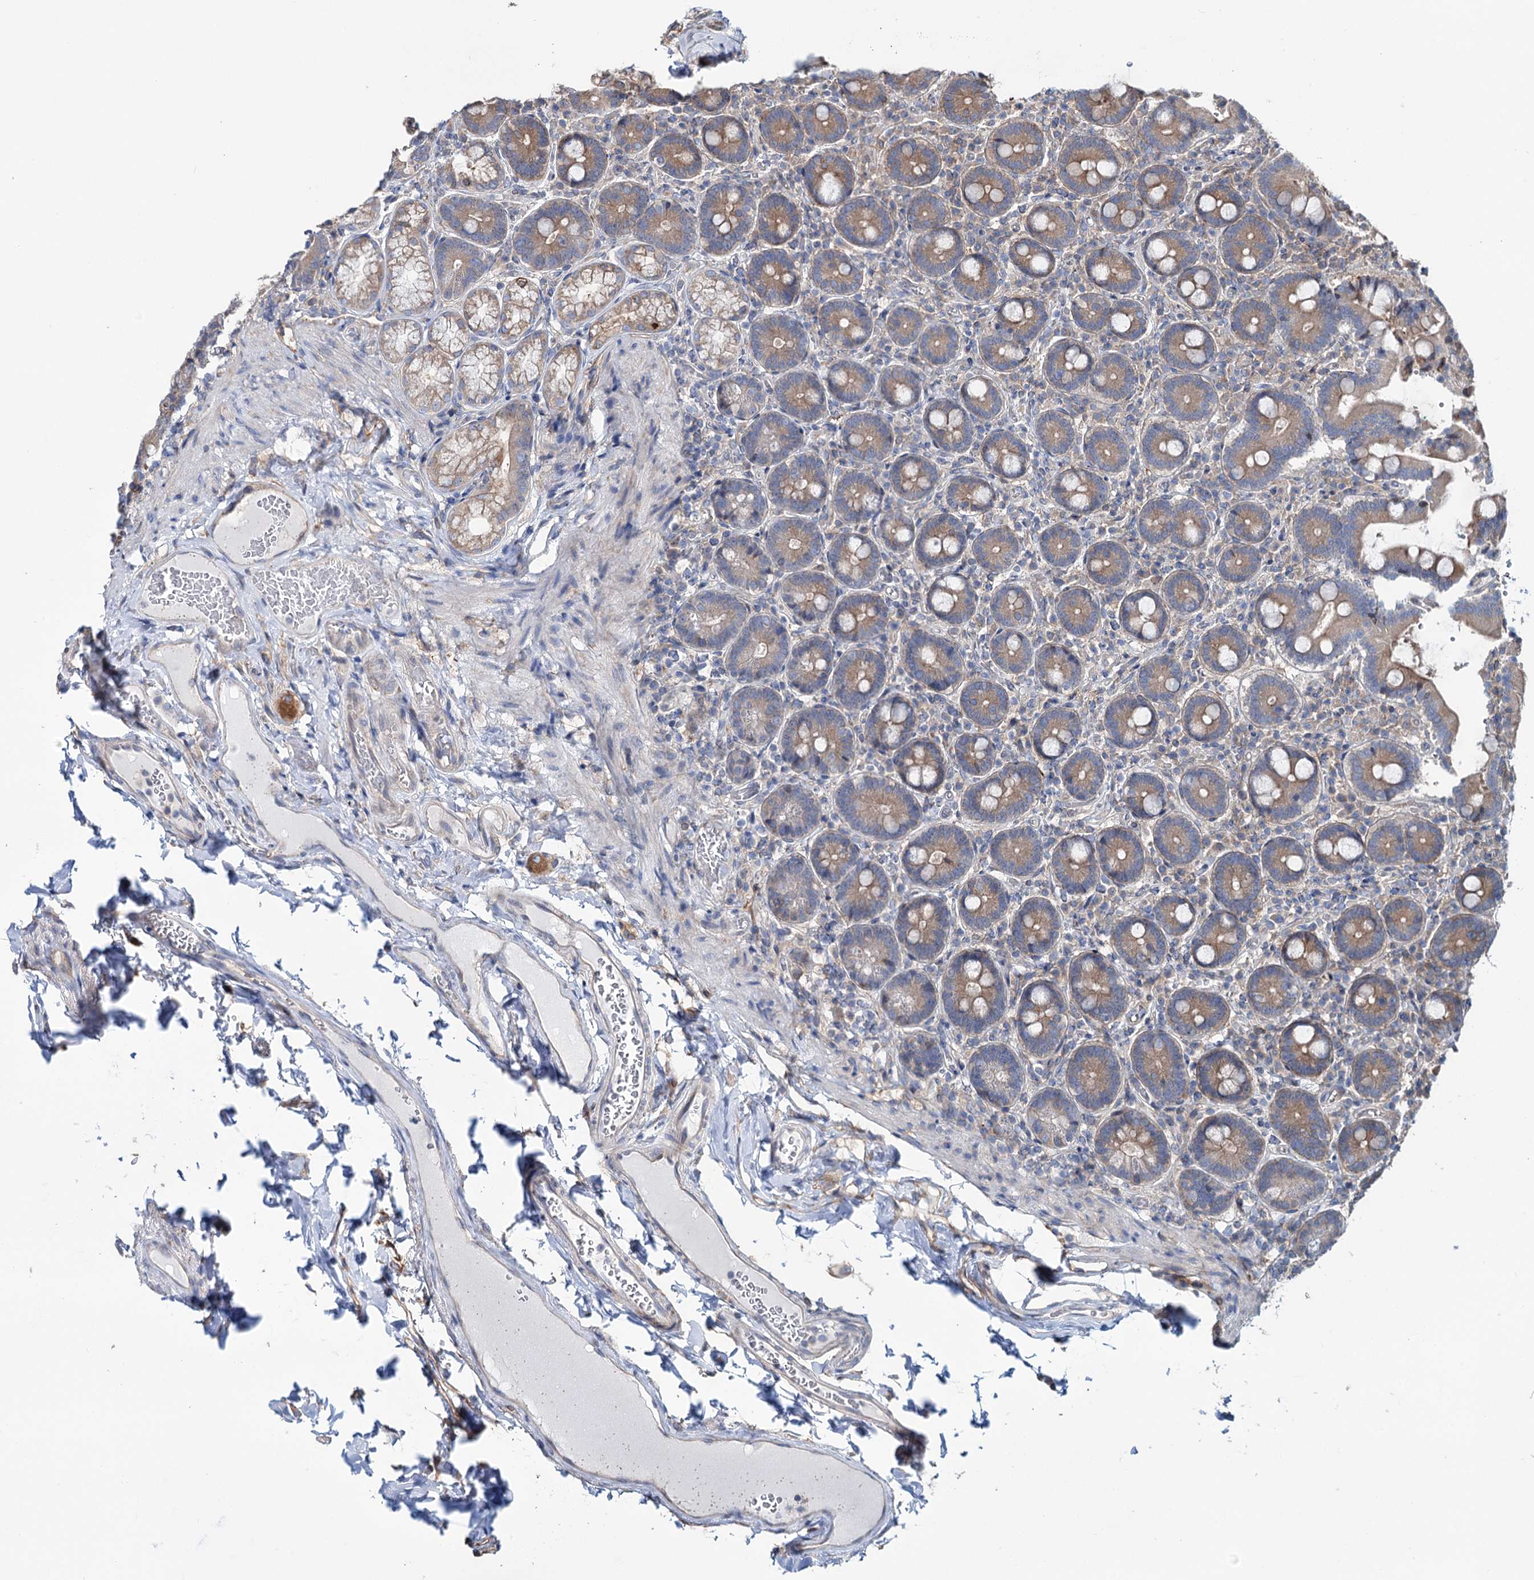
{"staining": {"intensity": "moderate", "quantity": ">75%", "location": "cytoplasmic/membranous"}, "tissue": "duodenum", "cell_type": "Glandular cells", "image_type": "normal", "snomed": [{"axis": "morphology", "description": "Normal tissue, NOS"}, {"axis": "topography", "description": "Duodenum"}], "caption": "Duodenum stained with DAB (3,3'-diaminobenzidine) immunohistochemistry exhibits medium levels of moderate cytoplasmic/membranous expression in about >75% of glandular cells. The protein of interest is shown in brown color, while the nuclei are stained blue.", "gene": "PTDSS2", "patient": {"sex": "female", "age": 62}}